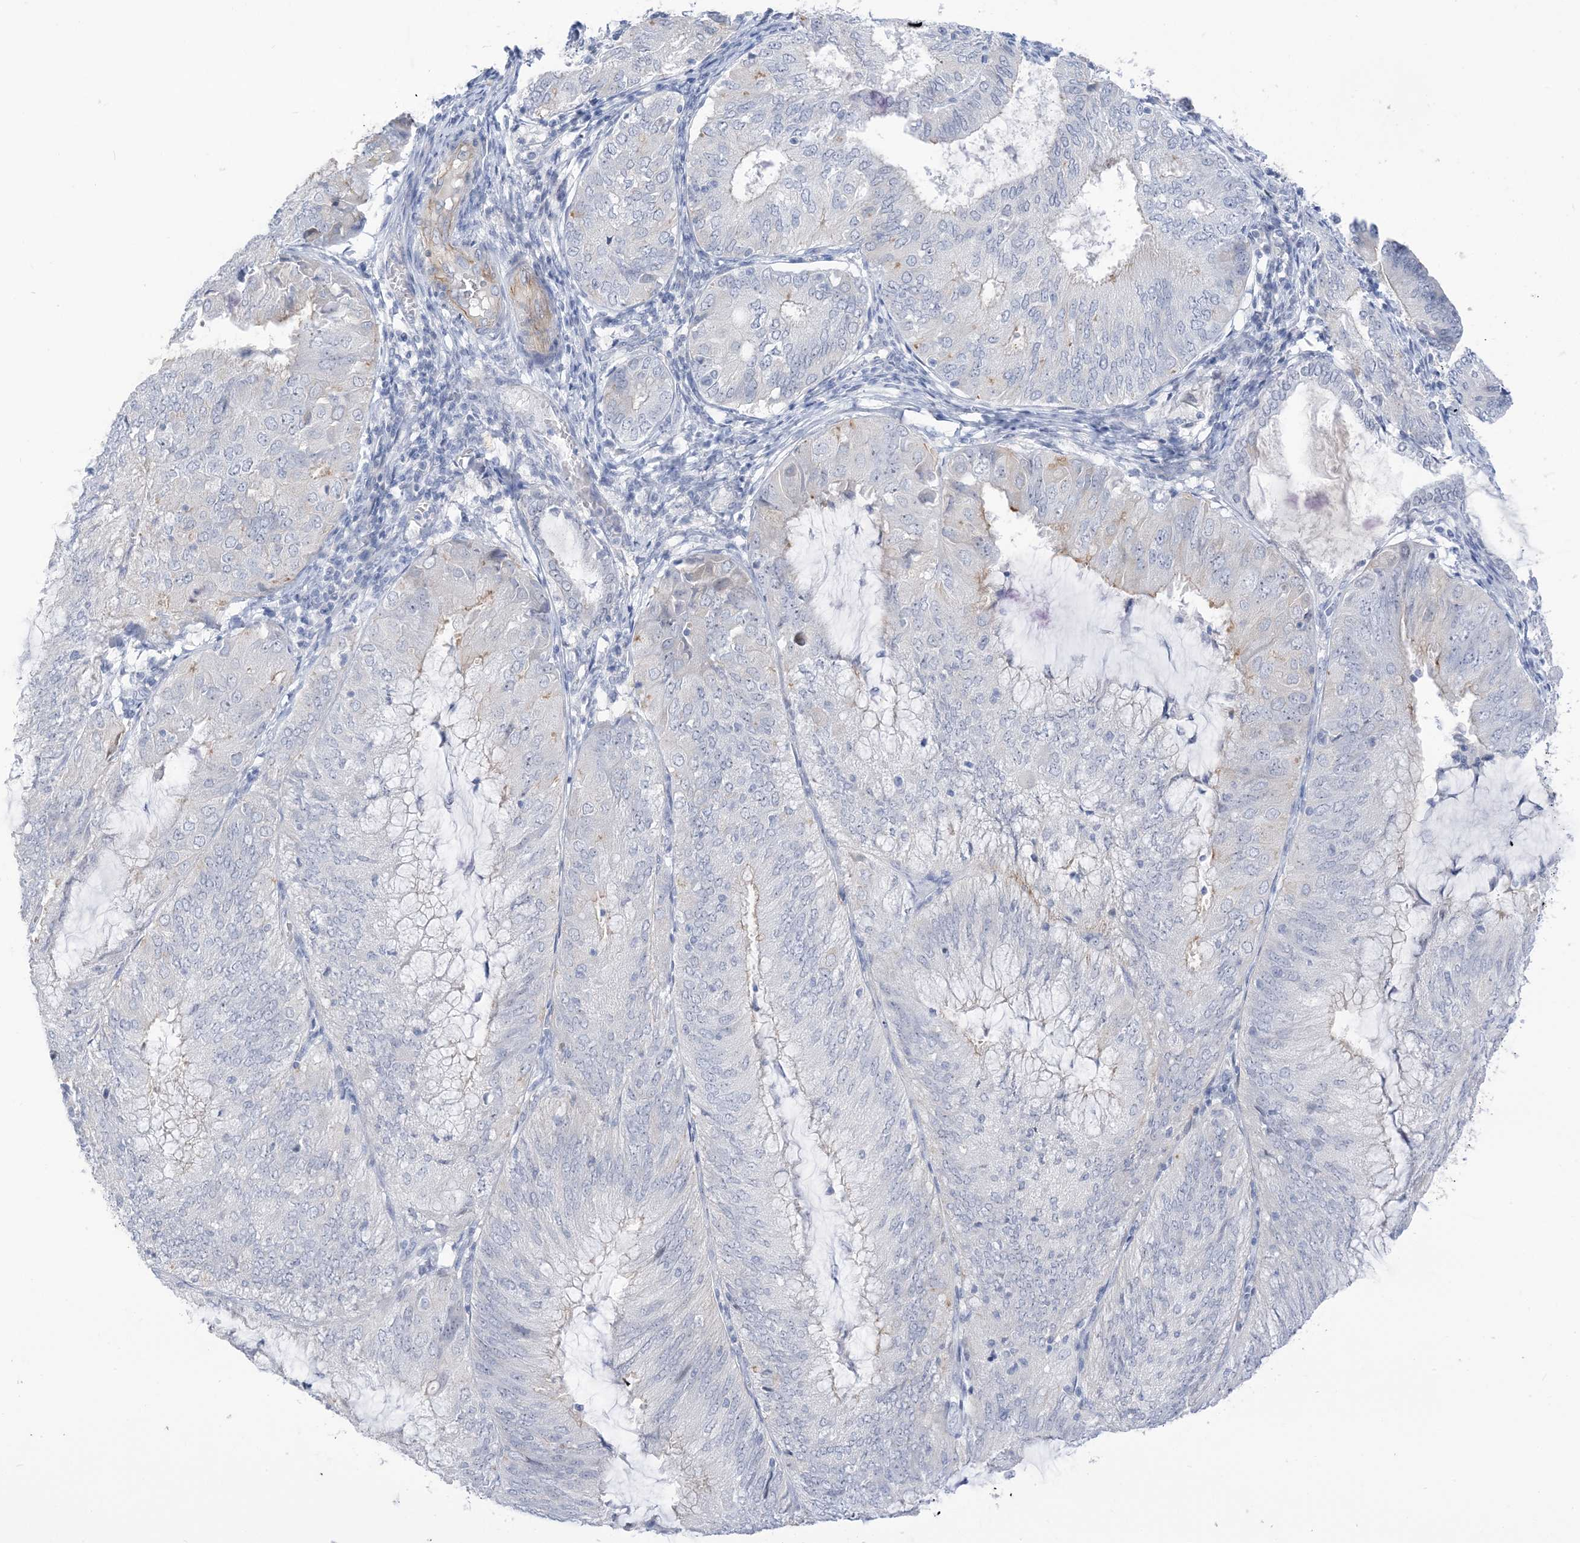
{"staining": {"intensity": "negative", "quantity": "none", "location": "none"}, "tissue": "endometrial cancer", "cell_type": "Tumor cells", "image_type": "cancer", "snomed": [{"axis": "morphology", "description": "Adenocarcinoma, NOS"}, {"axis": "topography", "description": "Endometrium"}], "caption": "High power microscopy image of an immunohistochemistry histopathology image of endometrial cancer (adenocarcinoma), revealing no significant expression in tumor cells.", "gene": "IL36B", "patient": {"sex": "female", "age": 81}}